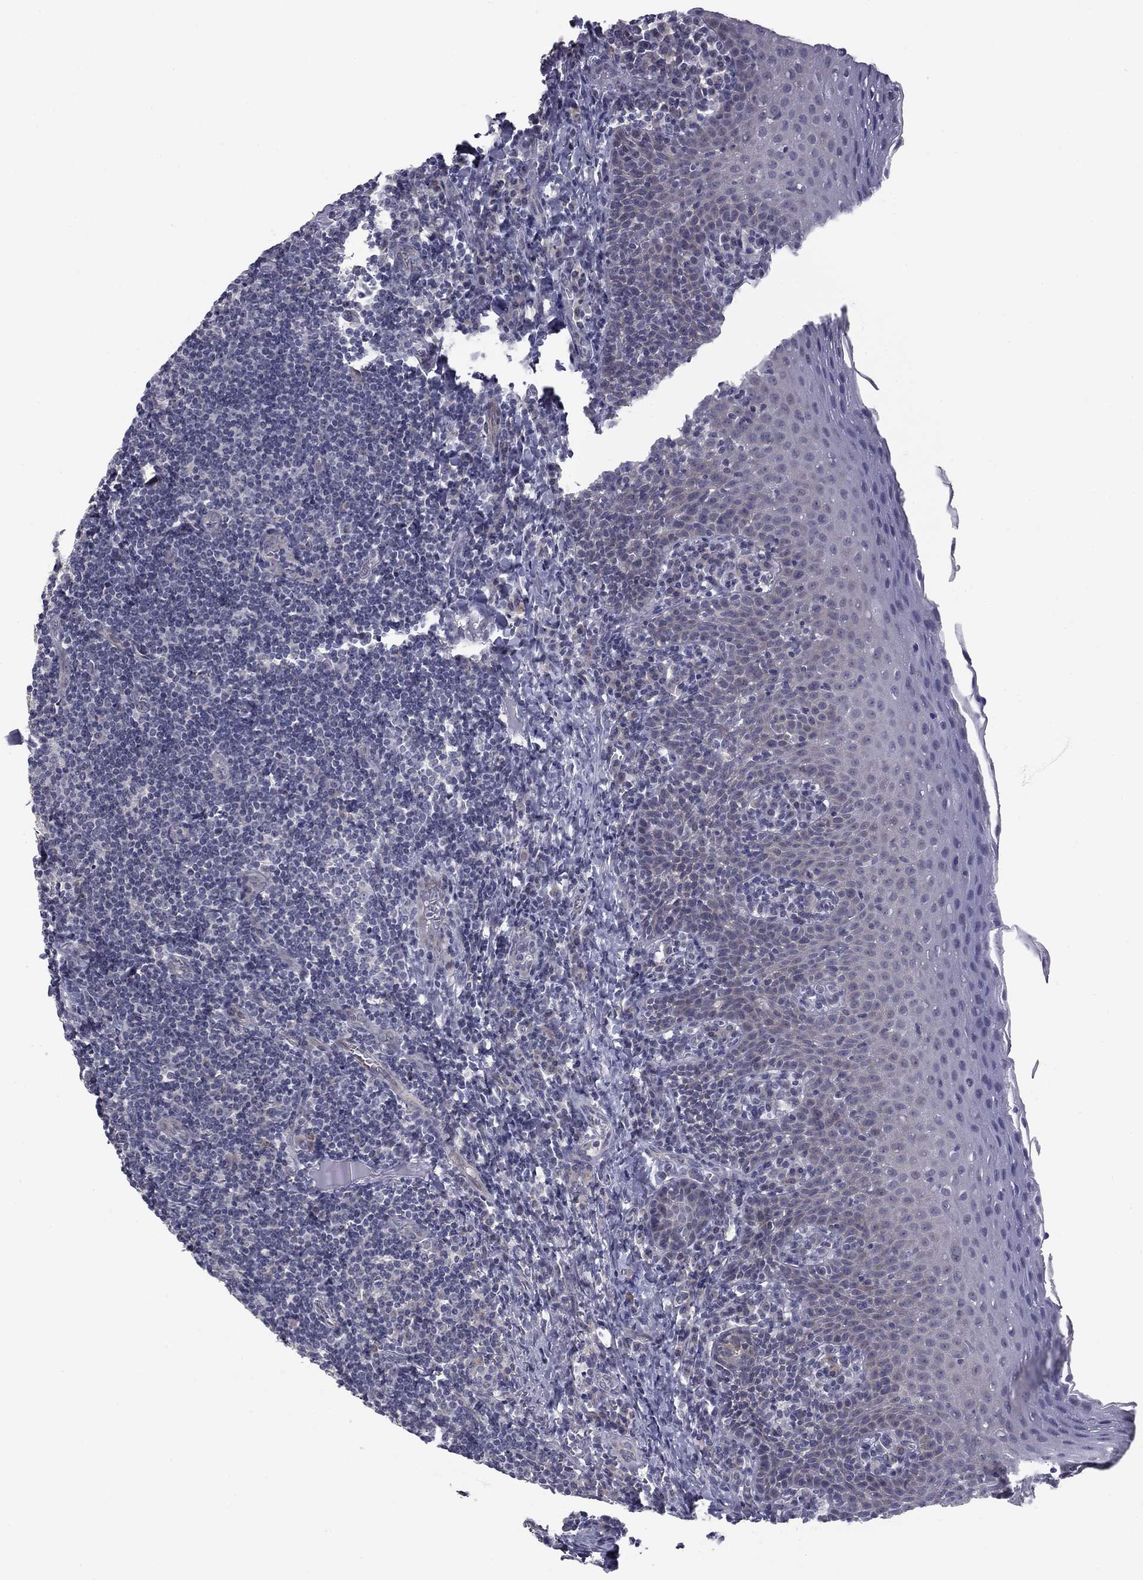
{"staining": {"intensity": "weak", "quantity": "<25%", "location": "cytoplasmic/membranous"}, "tissue": "tonsil", "cell_type": "Germinal center cells", "image_type": "normal", "snomed": [{"axis": "morphology", "description": "Normal tissue, NOS"}, {"axis": "morphology", "description": "Inflammation, NOS"}, {"axis": "topography", "description": "Tonsil"}], "caption": "Immunohistochemistry micrograph of normal human tonsil stained for a protein (brown), which shows no staining in germinal center cells.", "gene": "PRRT2", "patient": {"sex": "female", "age": 31}}